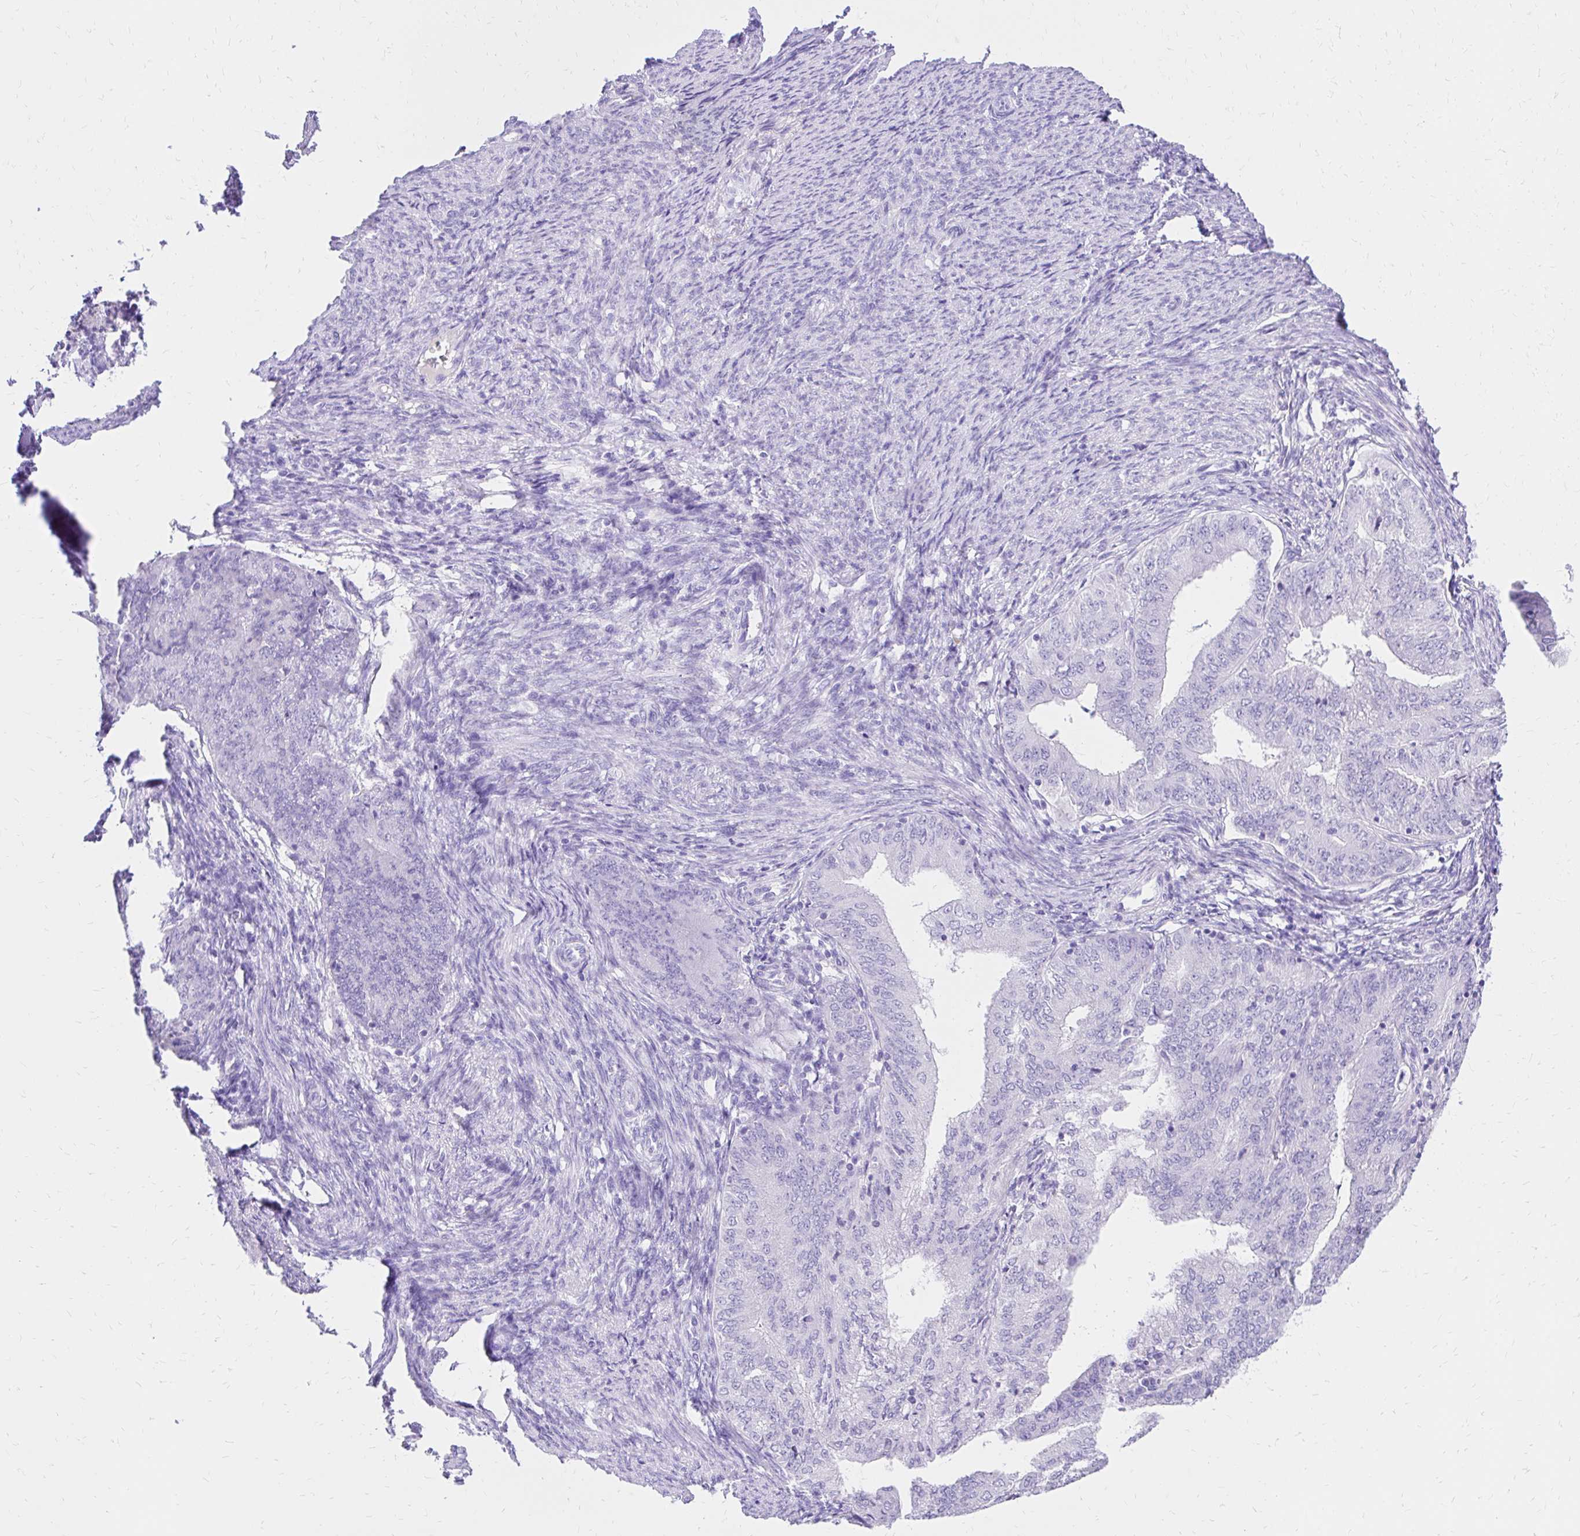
{"staining": {"intensity": "negative", "quantity": "none", "location": "none"}, "tissue": "endometrial cancer", "cell_type": "Tumor cells", "image_type": "cancer", "snomed": [{"axis": "morphology", "description": "Adenocarcinoma, NOS"}, {"axis": "topography", "description": "Endometrium"}], "caption": "Immunohistochemistry (IHC) histopathology image of human endometrial adenocarcinoma stained for a protein (brown), which reveals no positivity in tumor cells.", "gene": "S100G", "patient": {"sex": "female", "age": 57}}